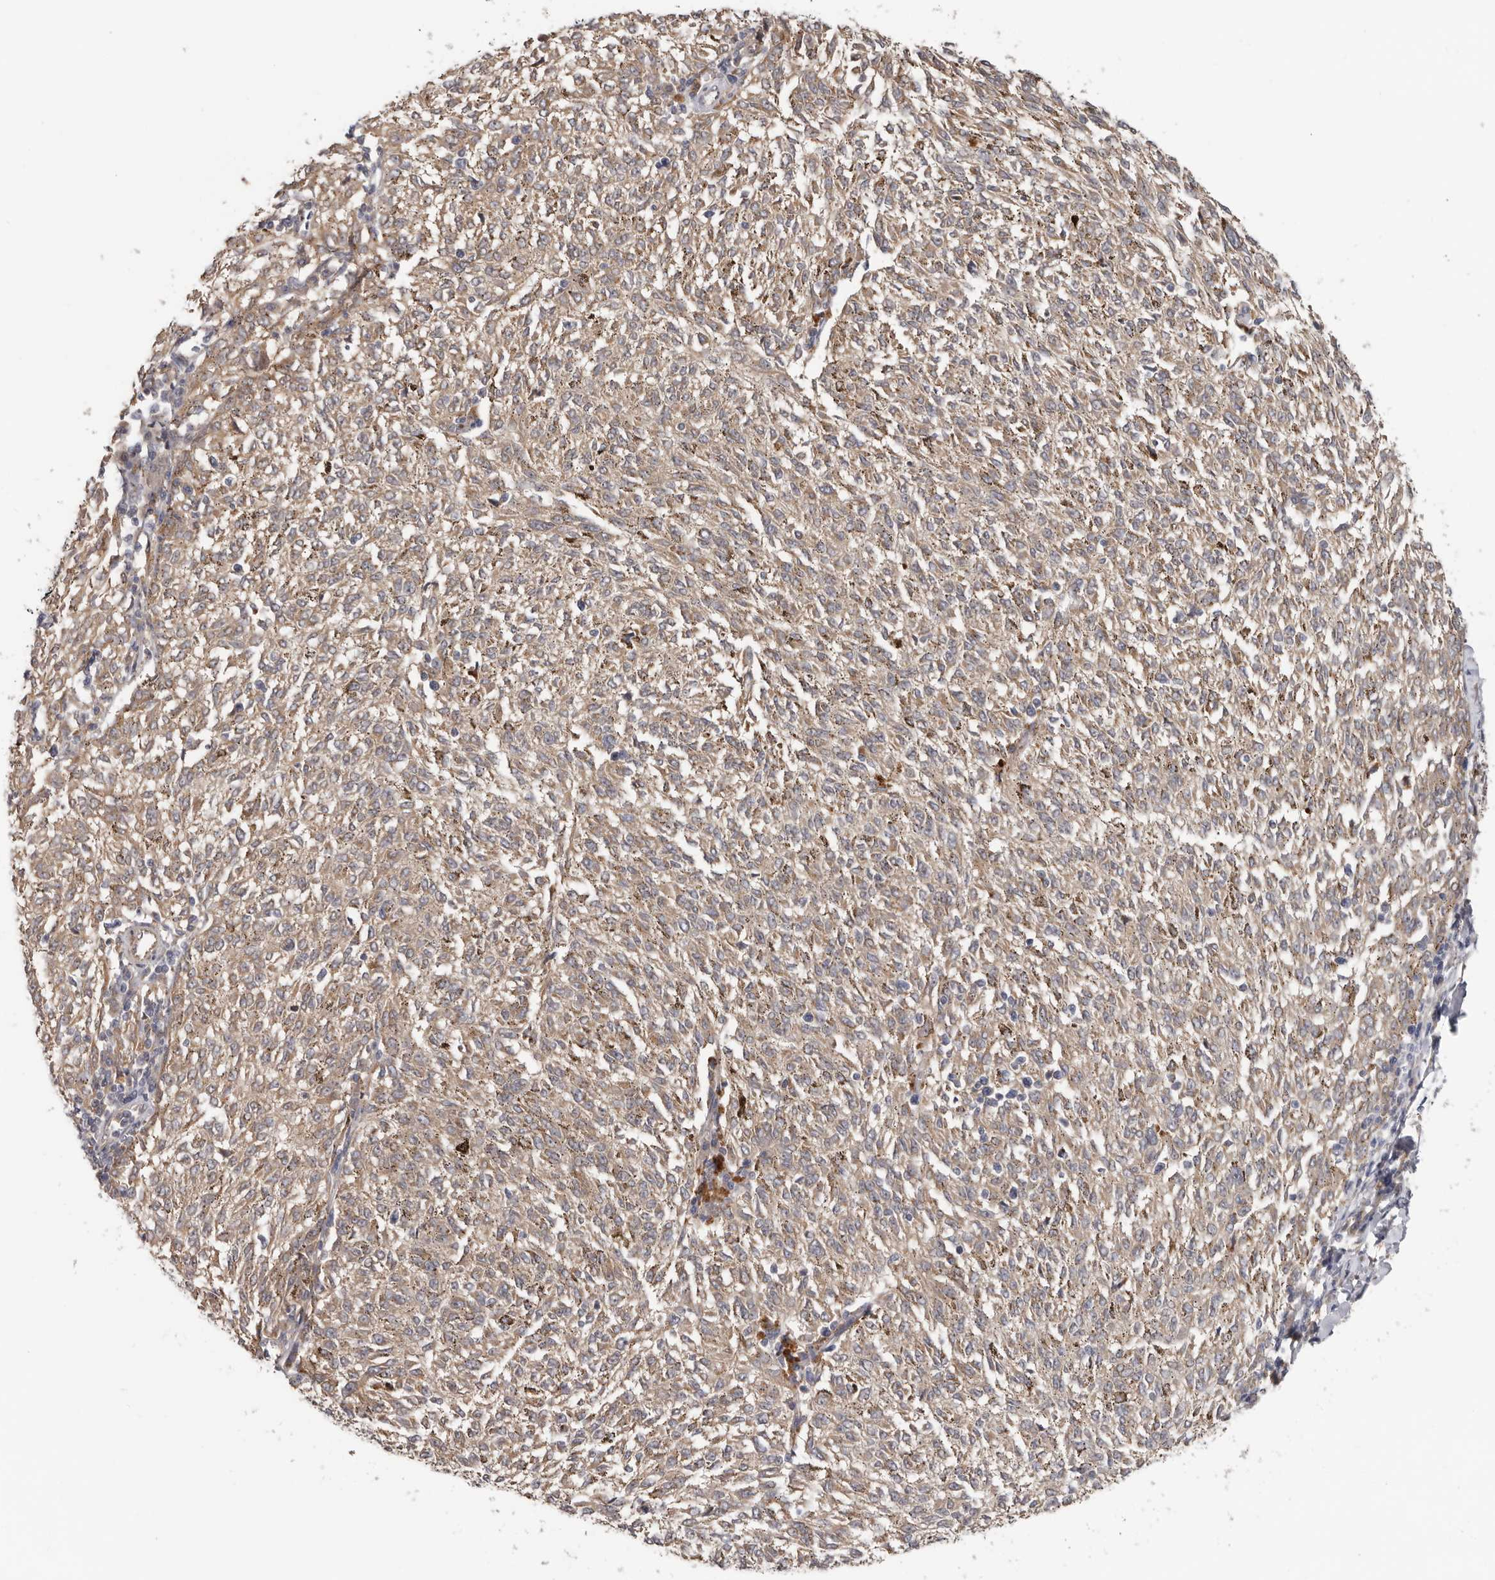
{"staining": {"intensity": "weak", "quantity": ">75%", "location": "cytoplasmic/membranous"}, "tissue": "melanoma", "cell_type": "Tumor cells", "image_type": "cancer", "snomed": [{"axis": "morphology", "description": "Malignant melanoma, NOS"}, {"axis": "topography", "description": "Skin"}], "caption": "Protein staining demonstrates weak cytoplasmic/membranous positivity in about >75% of tumor cells in malignant melanoma.", "gene": "HINT3", "patient": {"sex": "female", "age": 72}}